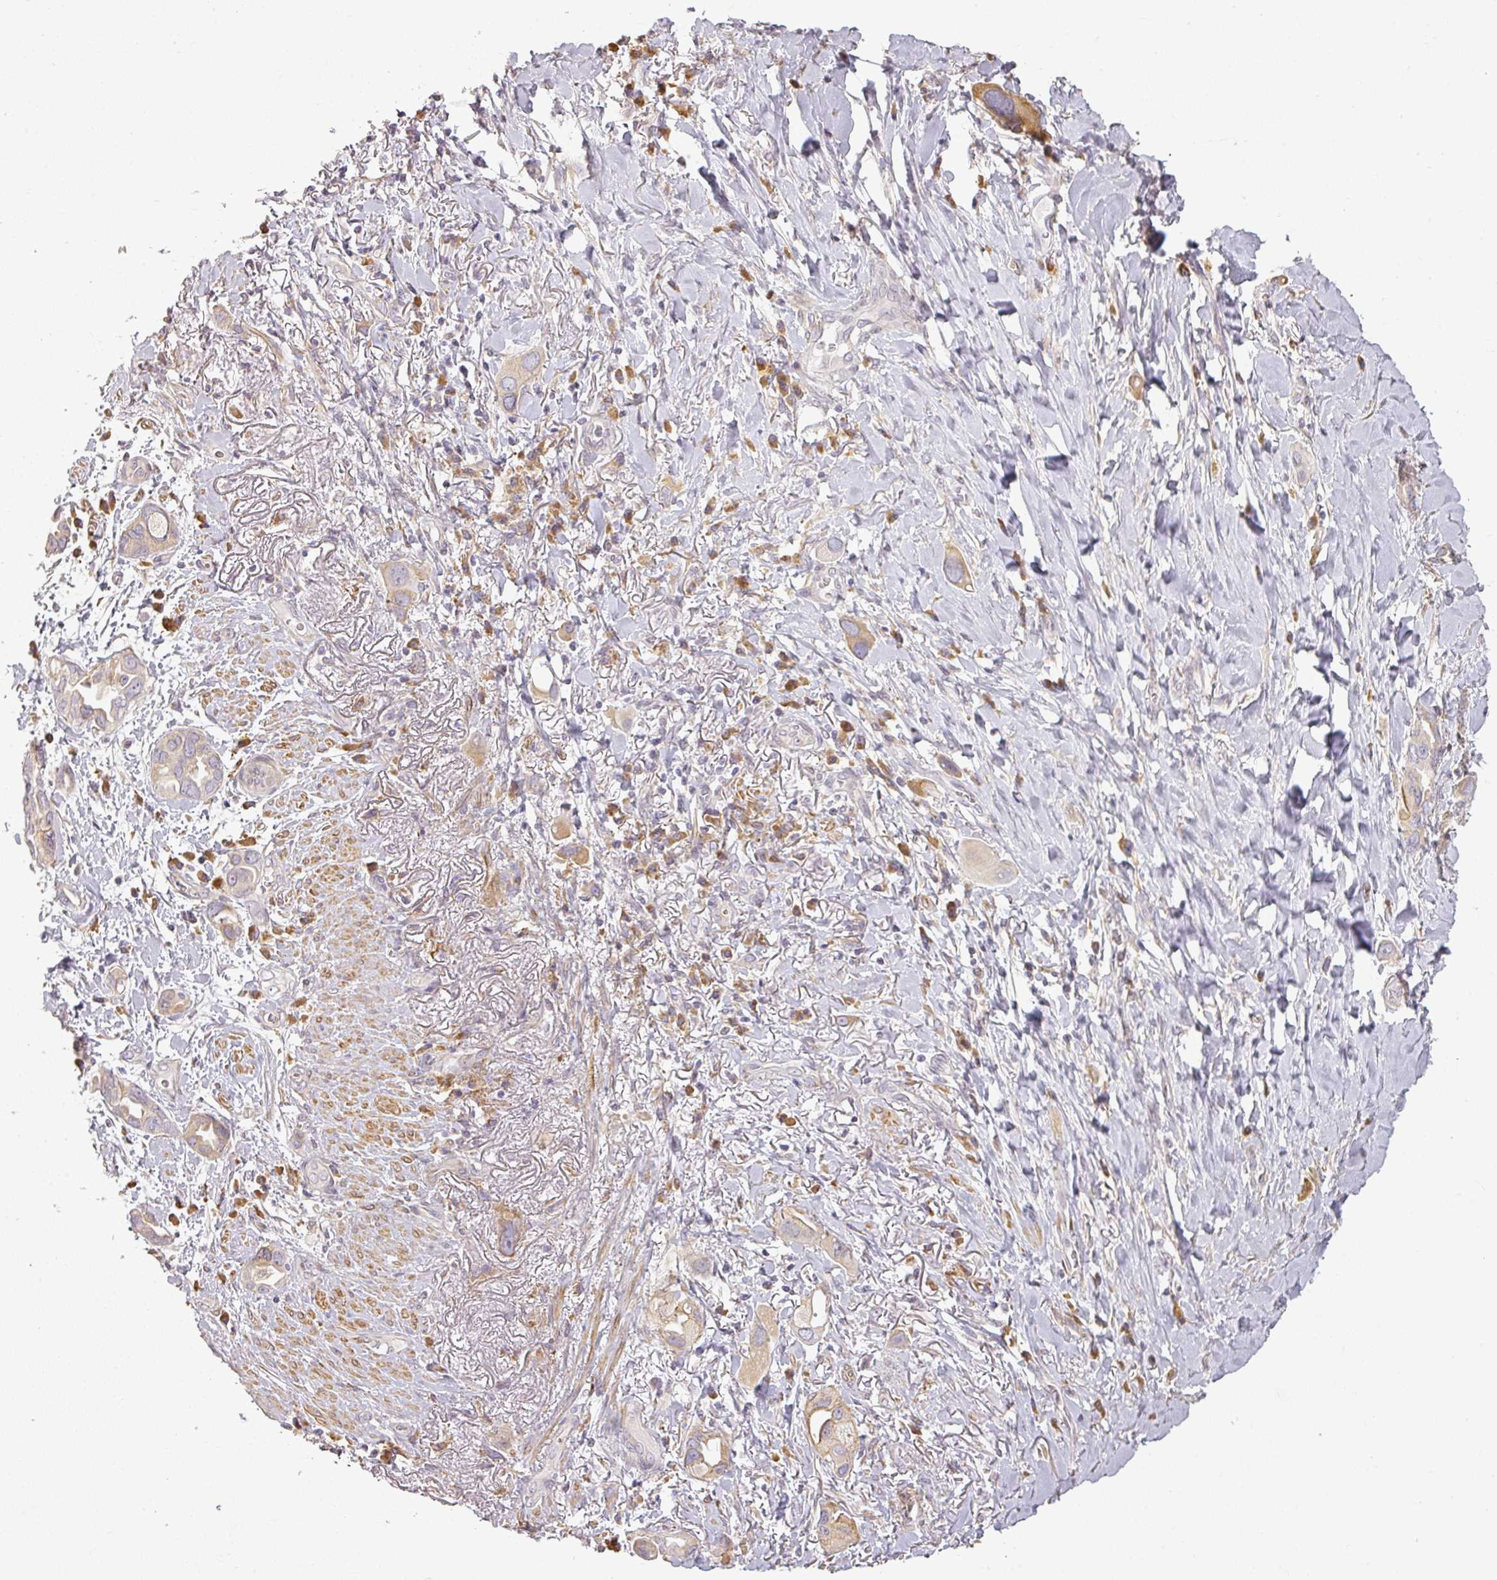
{"staining": {"intensity": "moderate", "quantity": "25%-75%", "location": "cytoplasmic/membranous"}, "tissue": "lung cancer", "cell_type": "Tumor cells", "image_type": "cancer", "snomed": [{"axis": "morphology", "description": "Adenocarcinoma, NOS"}, {"axis": "topography", "description": "Lung"}], "caption": "A brown stain labels moderate cytoplasmic/membranous expression of a protein in lung adenocarcinoma tumor cells. (DAB IHC with brightfield microscopy, high magnification).", "gene": "CCDC144A", "patient": {"sex": "male", "age": 76}}